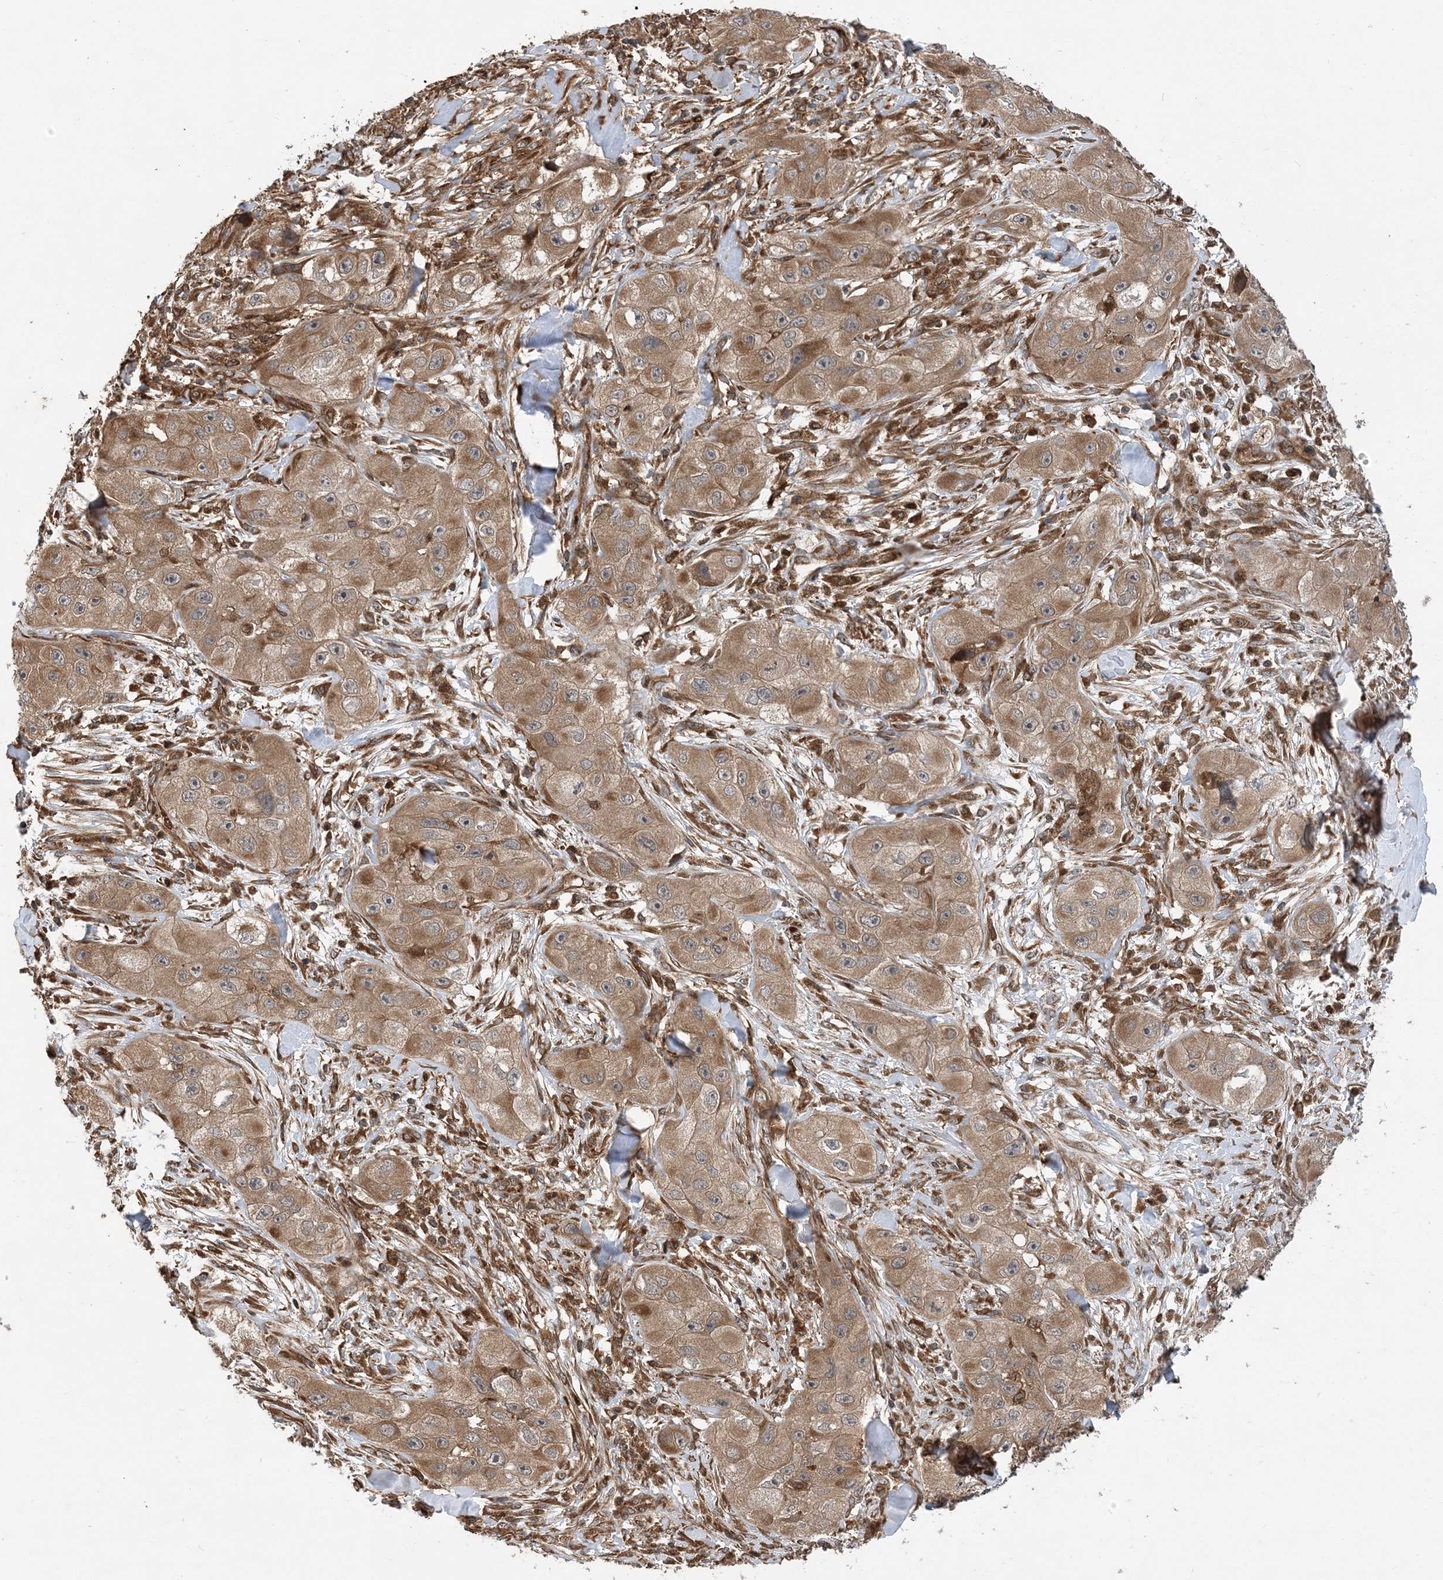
{"staining": {"intensity": "moderate", "quantity": ">75%", "location": "cytoplasmic/membranous"}, "tissue": "skin cancer", "cell_type": "Tumor cells", "image_type": "cancer", "snomed": [{"axis": "morphology", "description": "Squamous cell carcinoma, NOS"}, {"axis": "topography", "description": "Skin"}, {"axis": "topography", "description": "Subcutis"}], "caption": "There is medium levels of moderate cytoplasmic/membranous expression in tumor cells of skin cancer (squamous cell carcinoma), as demonstrated by immunohistochemical staining (brown color).", "gene": "ATG3", "patient": {"sex": "male", "age": 73}}